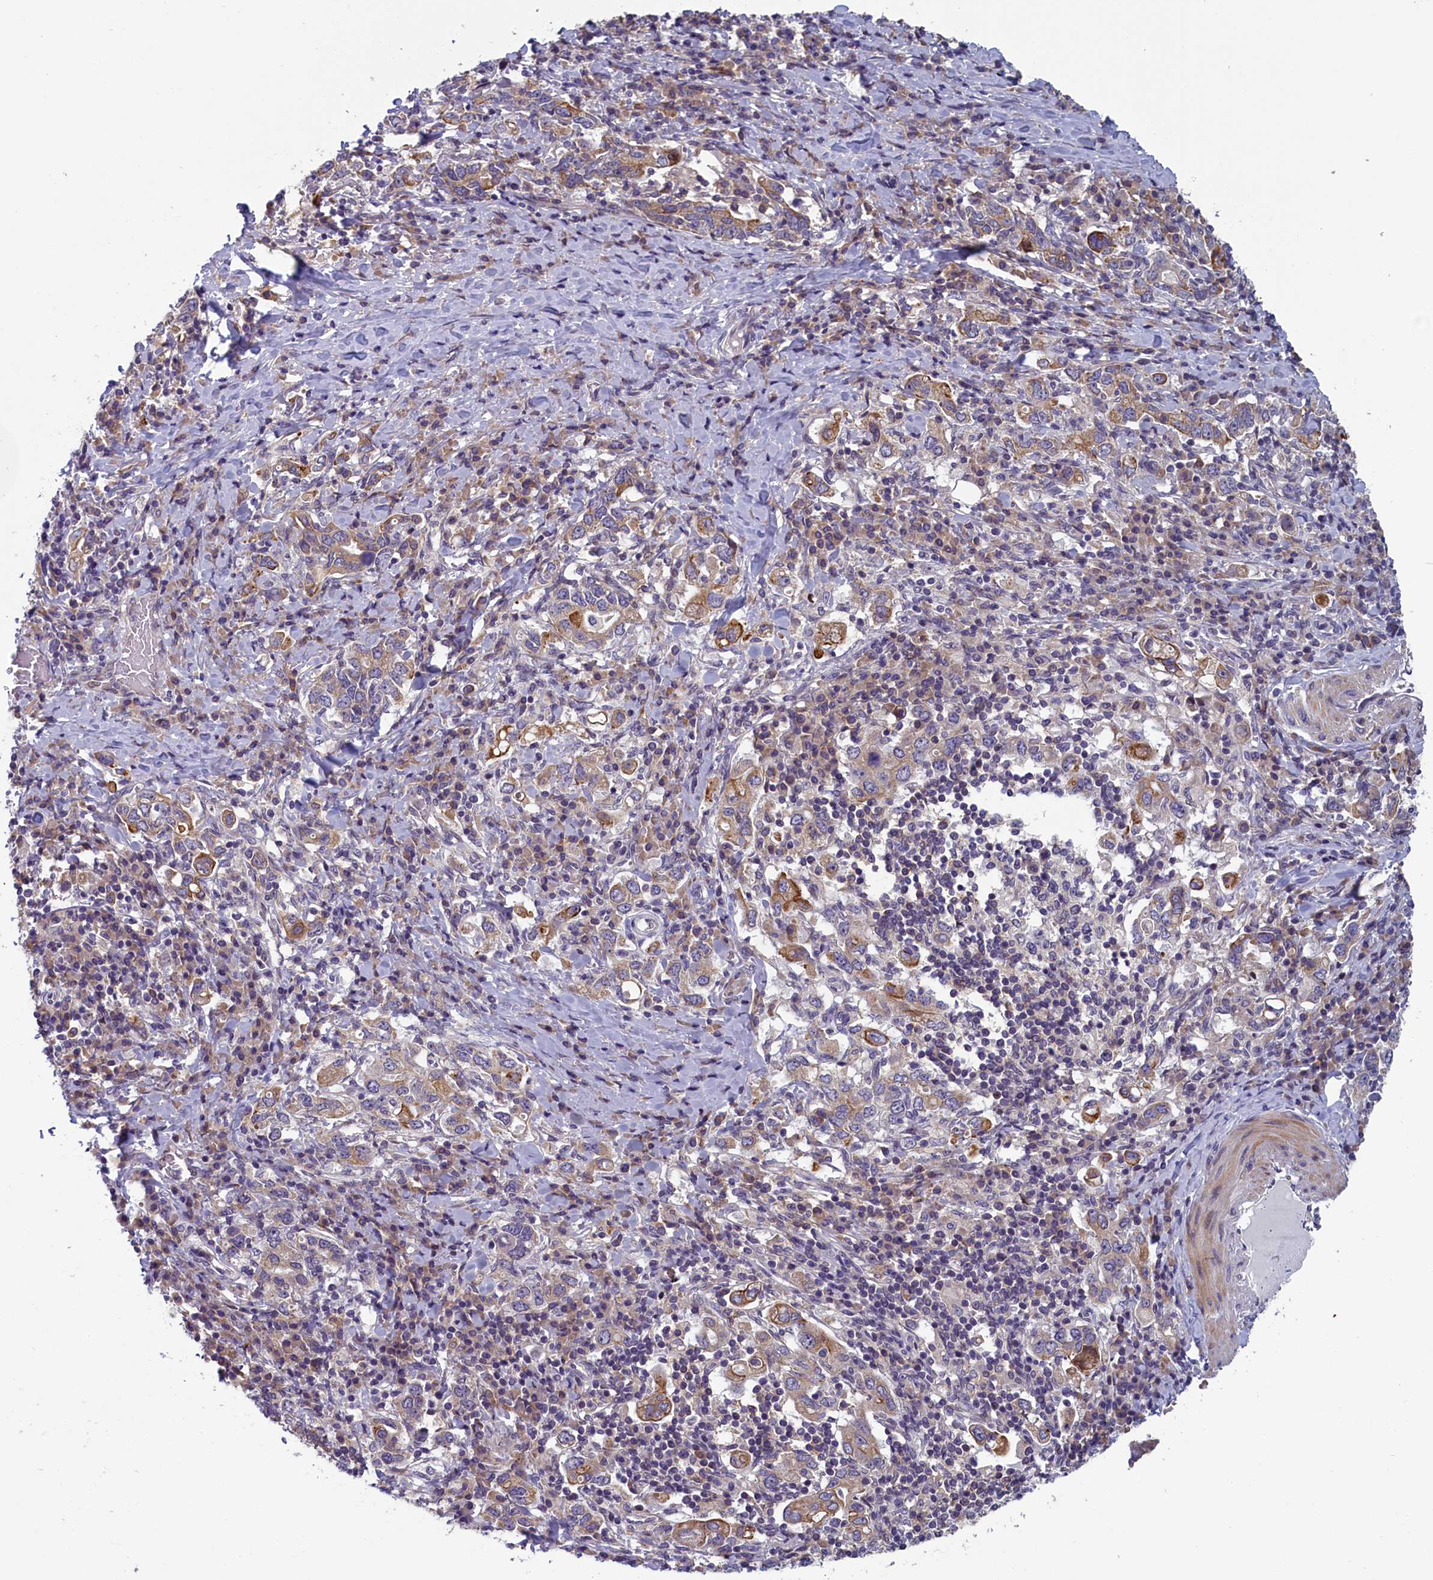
{"staining": {"intensity": "moderate", "quantity": "<25%", "location": "cytoplasmic/membranous"}, "tissue": "stomach cancer", "cell_type": "Tumor cells", "image_type": "cancer", "snomed": [{"axis": "morphology", "description": "Adenocarcinoma, NOS"}, {"axis": "topography", "description": "Stomach, upper"}, {"axis": "topography", "description": "Stomach"}], "caption": "Protein analysis of stomach cancer tissue displays moderate cytoplasmic/membranous positivity in approximately <25% of tumor cells.", "gene": "ANKRD39", "patient": {"sex": "male", "age": 62}}